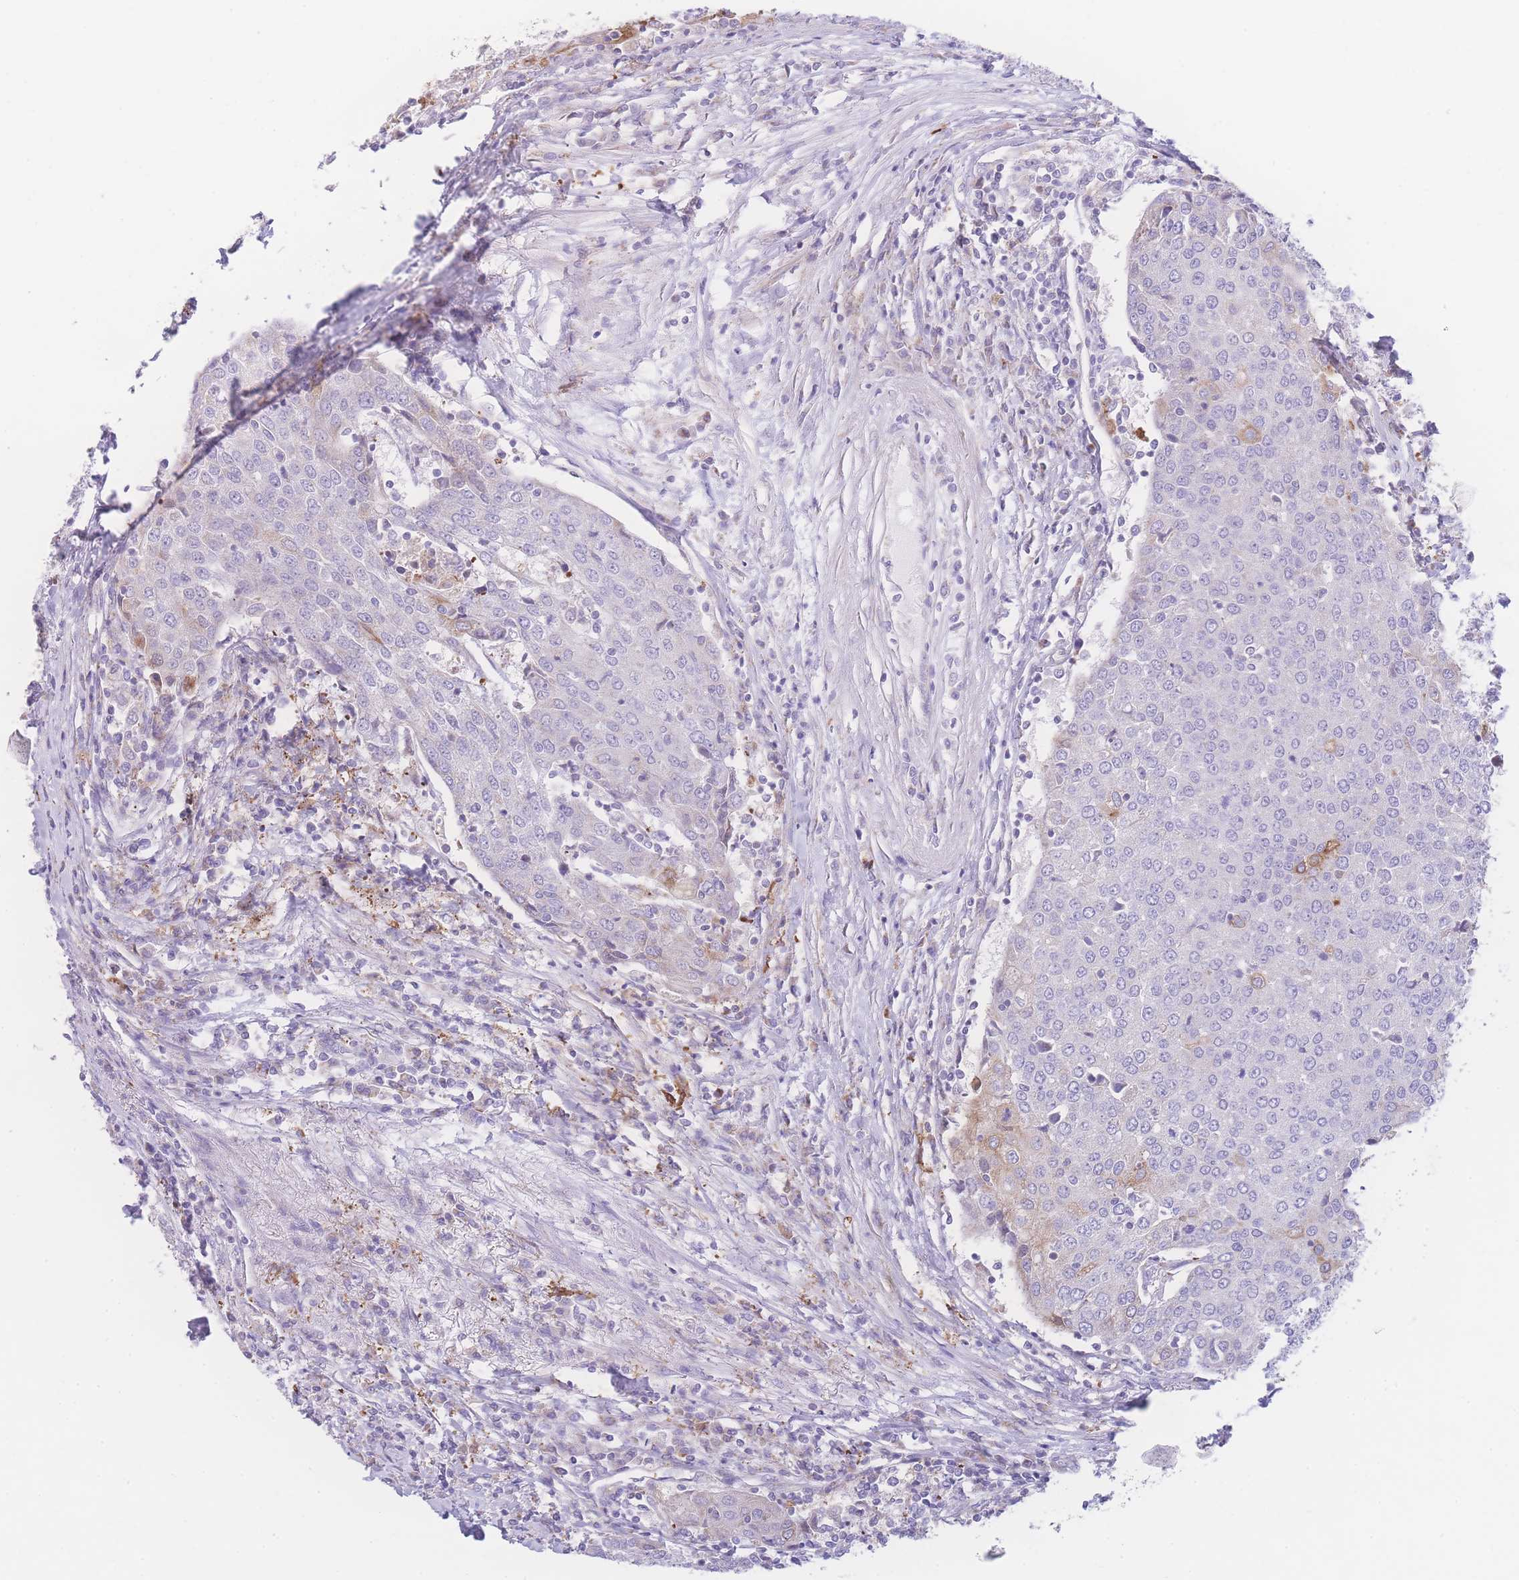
{"staining": {"intensity": "moderate", "quantity": "<25%", "location": "cytoplasmic/membranous"}, "tissue": "urothelial cancer", "cell_type": "Tumor cells", "image_type": "cancer", "snomed": [{"axis": "morphology", "description": "Urothelial carcinoma, High grade"}, {"axis": "topography", "description": "Urinary bladder"}], "caption": "There is low levels of moderate cytoplasmic/membranous positivity in tumor cells of high-grade urothelial carcinoma, as demonstrated by immunohistochemical staining (brown color).", "gene": "NBEAL1", "patient": {"sex": "female", "age": 85}}